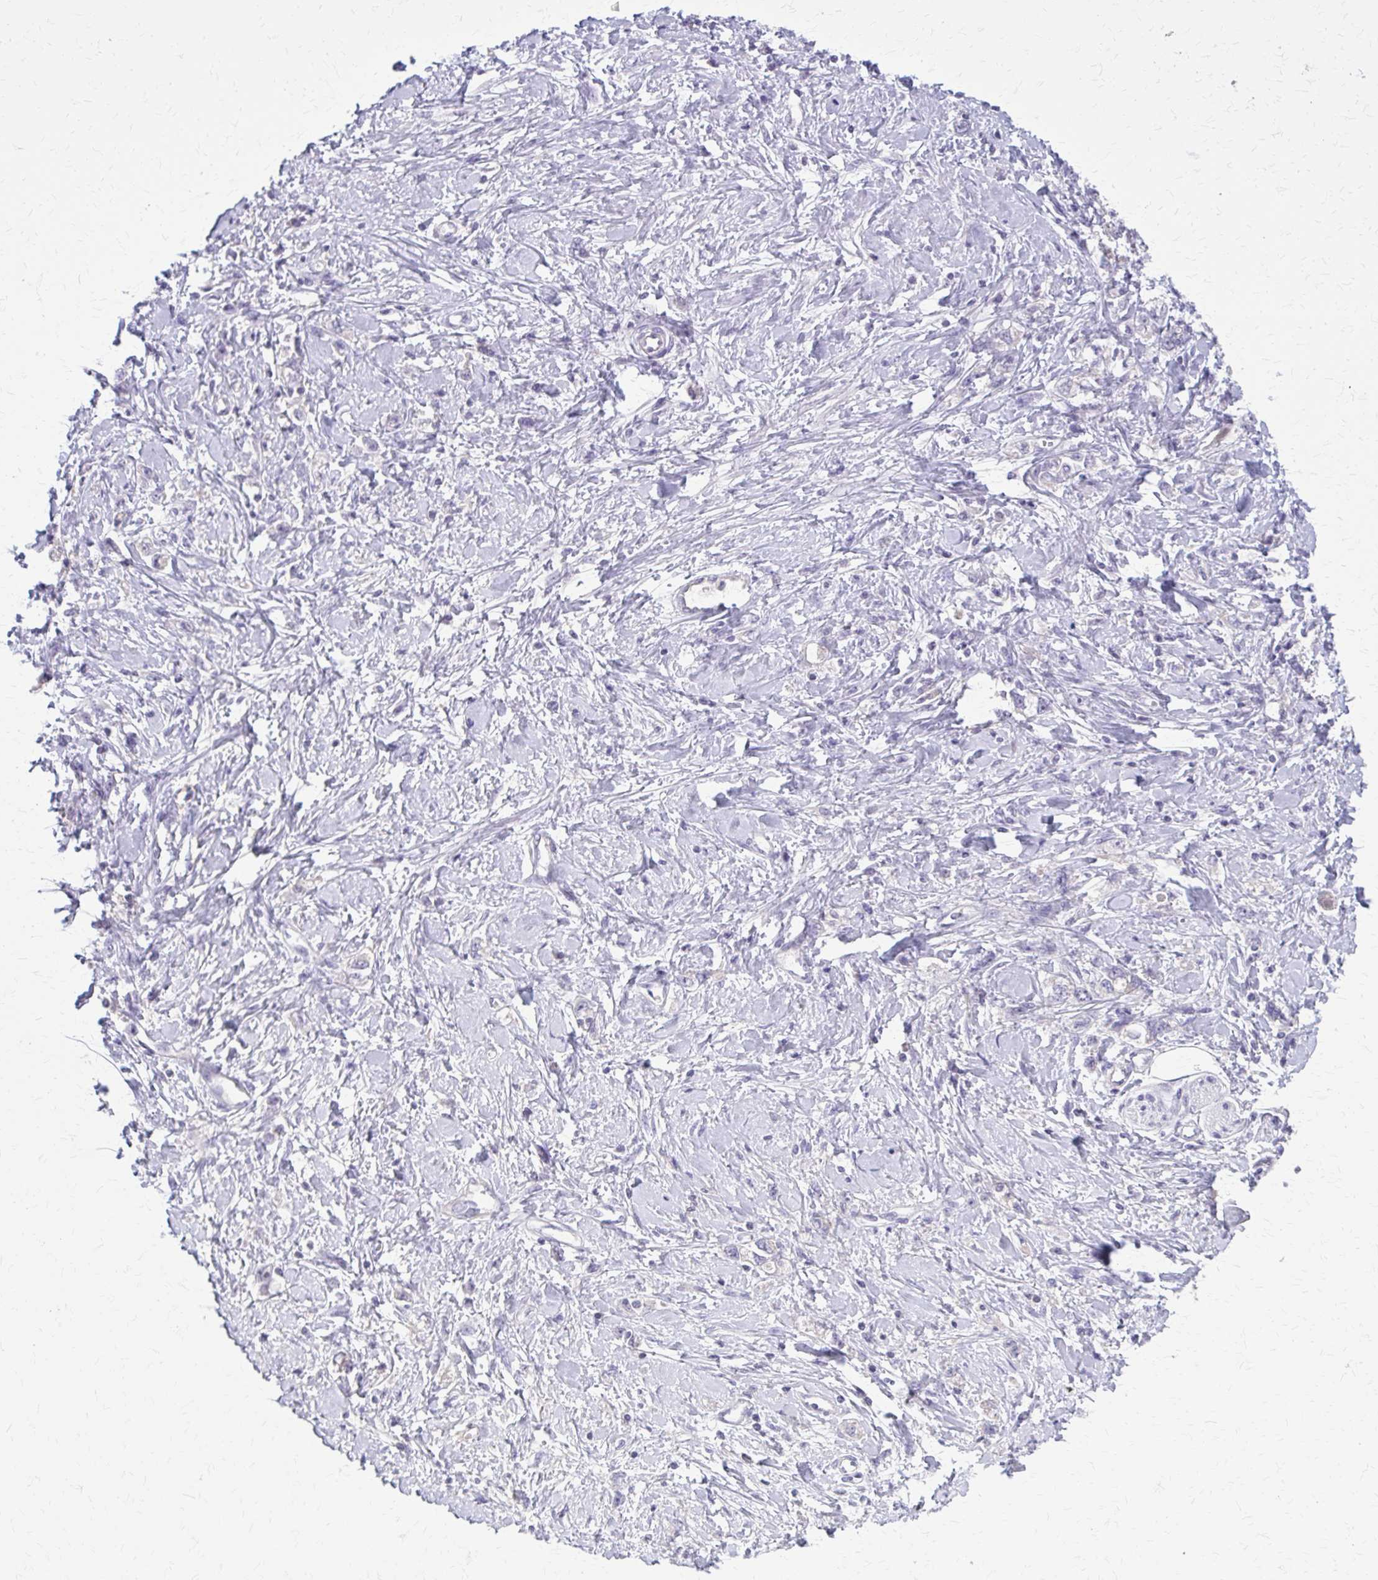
{"staining": {"intensity": "negative", "quantity": "none", "location": "none"}, "tissue": "stomach cancer", "cell_type": "Tumor cells", "image_type": "cancer", "snomed": [{"axis": "morphology", "description": "Adenocarcinoma, NOS"}, {"axis": "topography", "description": "Stomach"}], "caption": "Tumor cells are negative for protein expression in human adenocarcinoma (stomach). (DAB (3,3'-diaminobenzidine) IHC, high magnification).", "gene": "OR4A47", "patient": {"sex": "female", "age": 76}}